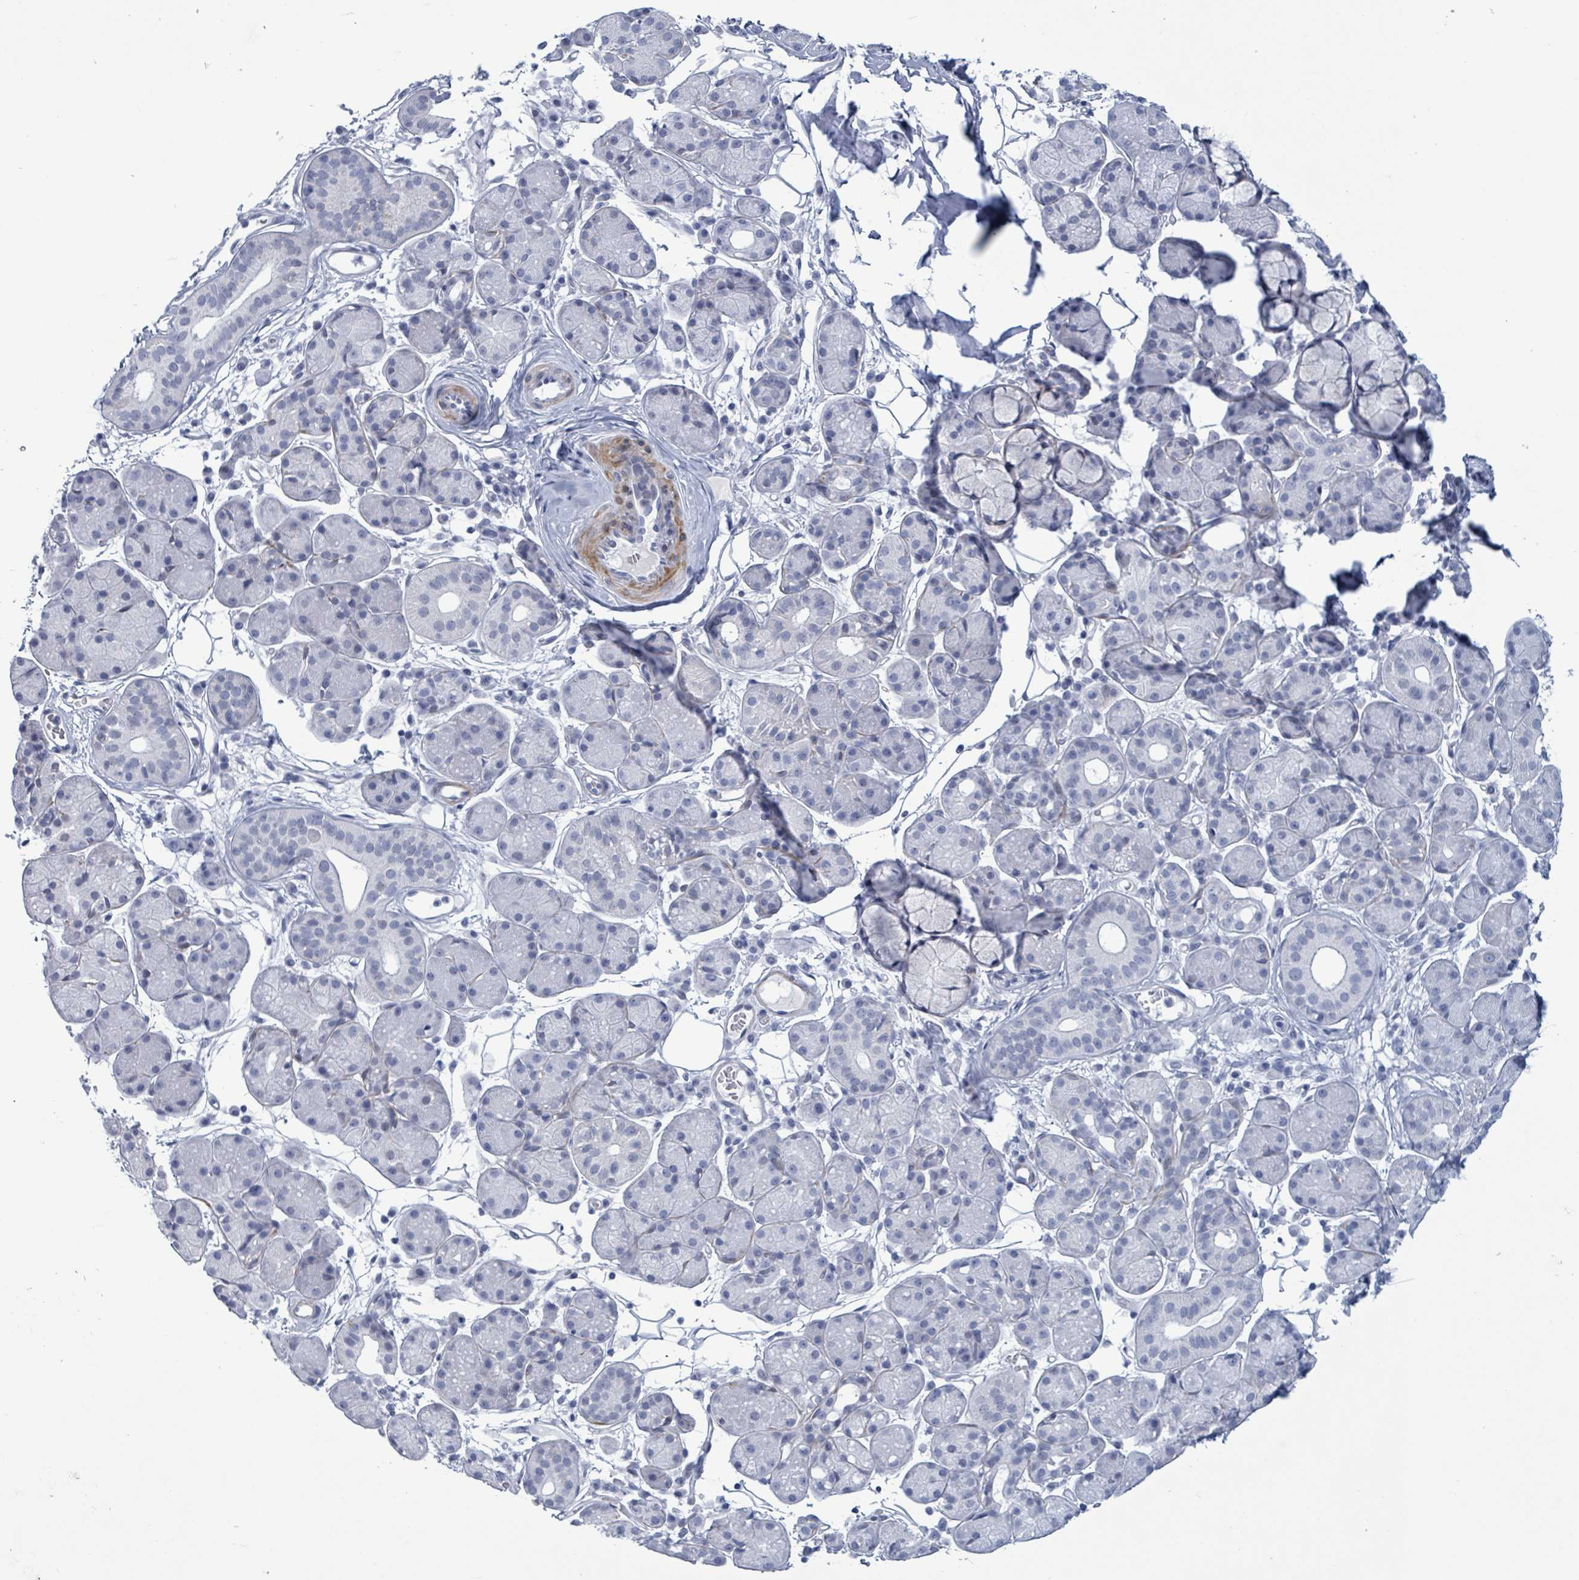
{"staining": {"intensity": "negative", "quantity": "none", "location": "none"}, "tissue": "salivary gland", "cell_type": "Glandular cells", "image_type": "normal", "snomed": [{"axis": "morphology", "description": "Squamous cell carcinoma, NOS"}, {"axis": "topography", "description": "Skin"}, {"axis": "topography", "description": "Head-Neck"}], "caption": "Salivary gland was stained to show a protein in brown. There is no significant expression in glandular cells.", "gene": "ZNF771", "patient": {"sex": "male", "age": 80}}